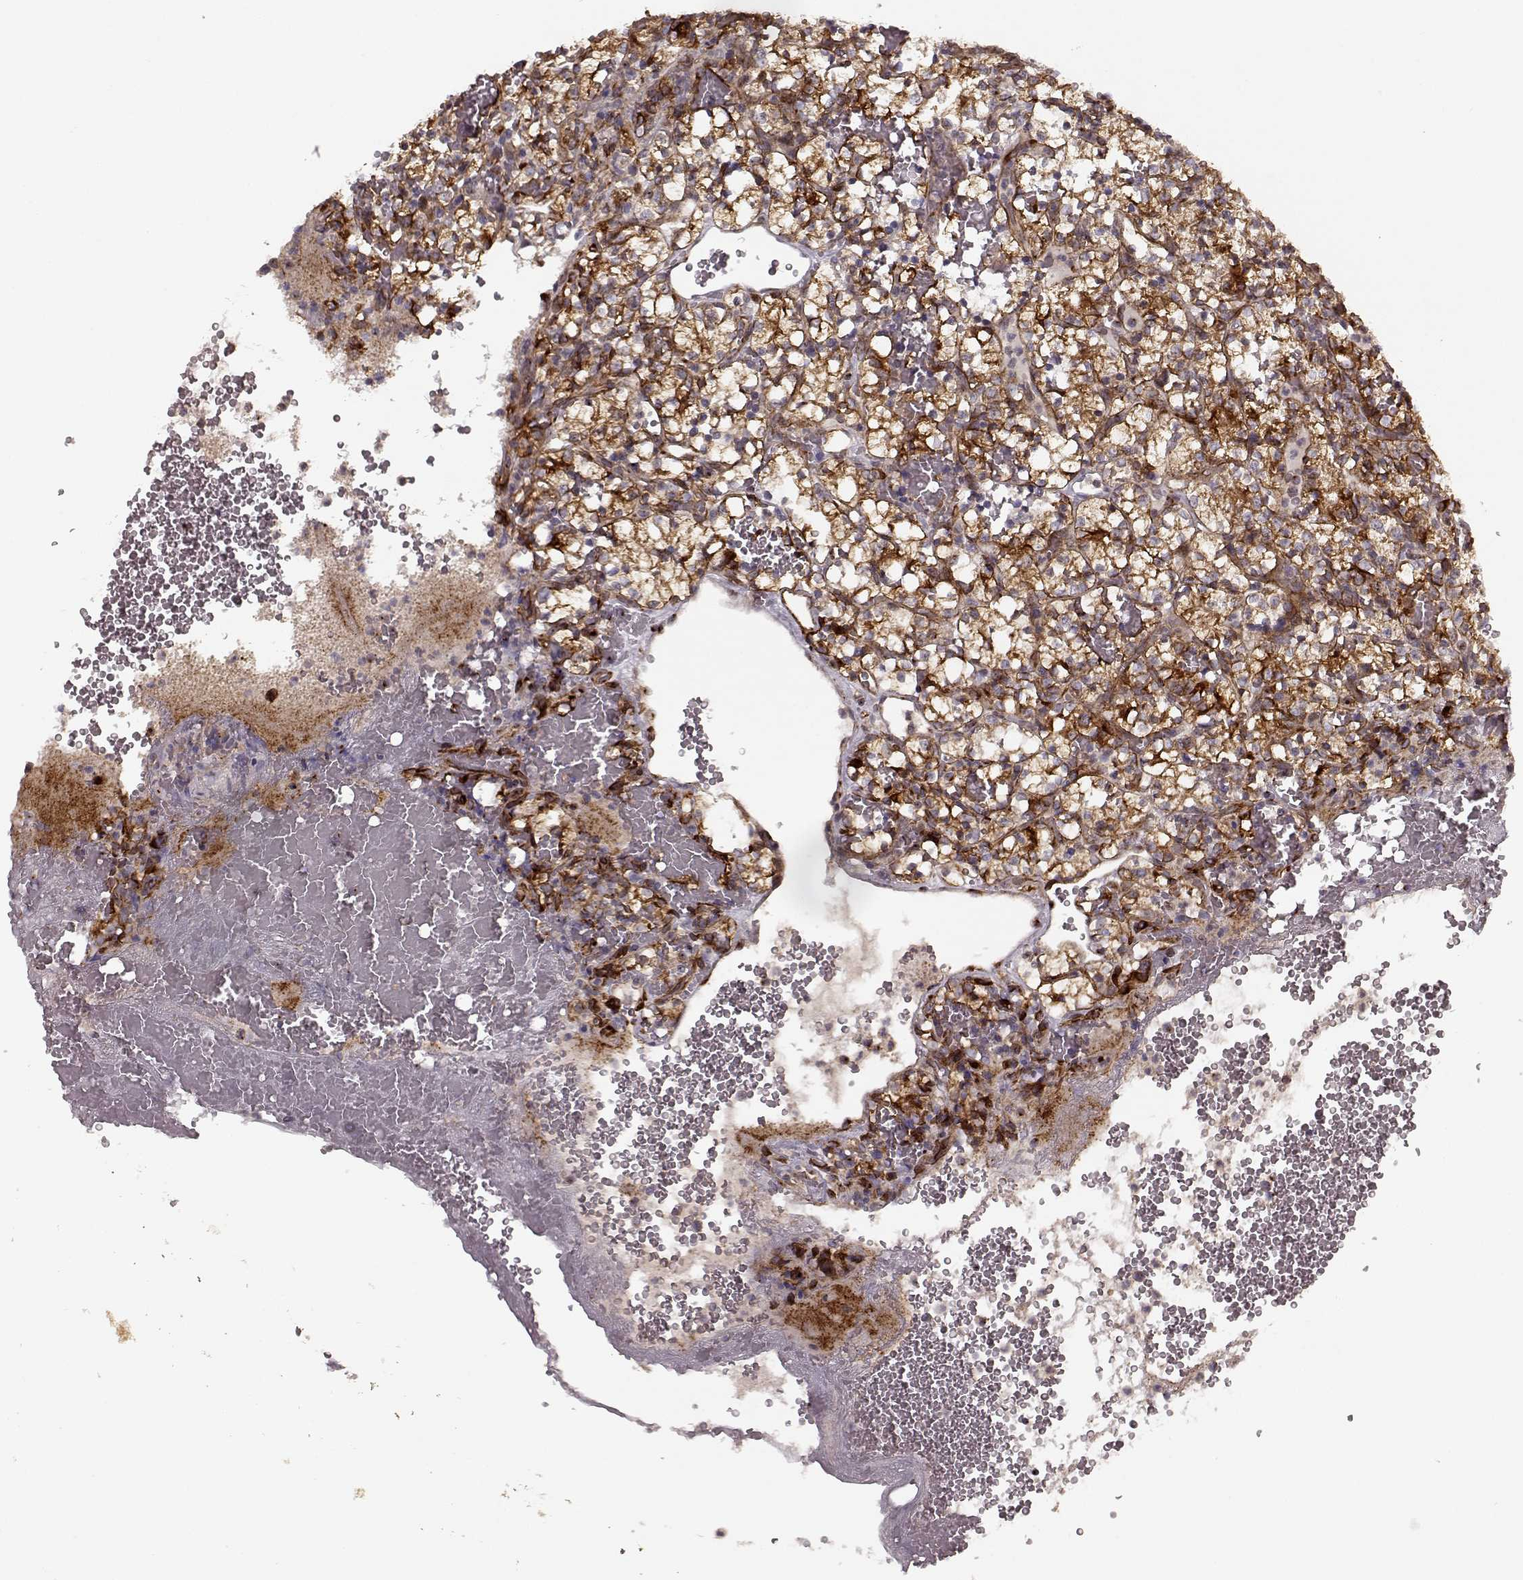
{"staining": {"intensity": "weak", "quantity": ">75%", "location": "cytoplasmic/membranous"}, "tissue": "renal cancer", "cell_type": "Tumor cells", "image_type": "cancer", "snomed": [{"axis": "morphology", "description": "Adenocarcinoma, NOS"}, {"axis": "topography", "description": "Kidney"}], "caption": "Renal cancer (adenocarcinoma) stained with a brown dye exhibits weak cytoplasmic/membranous positive expression in about >75% of tumor cells.", "gene": "MTR", "patient": {"sex": "female", "age": 69}}